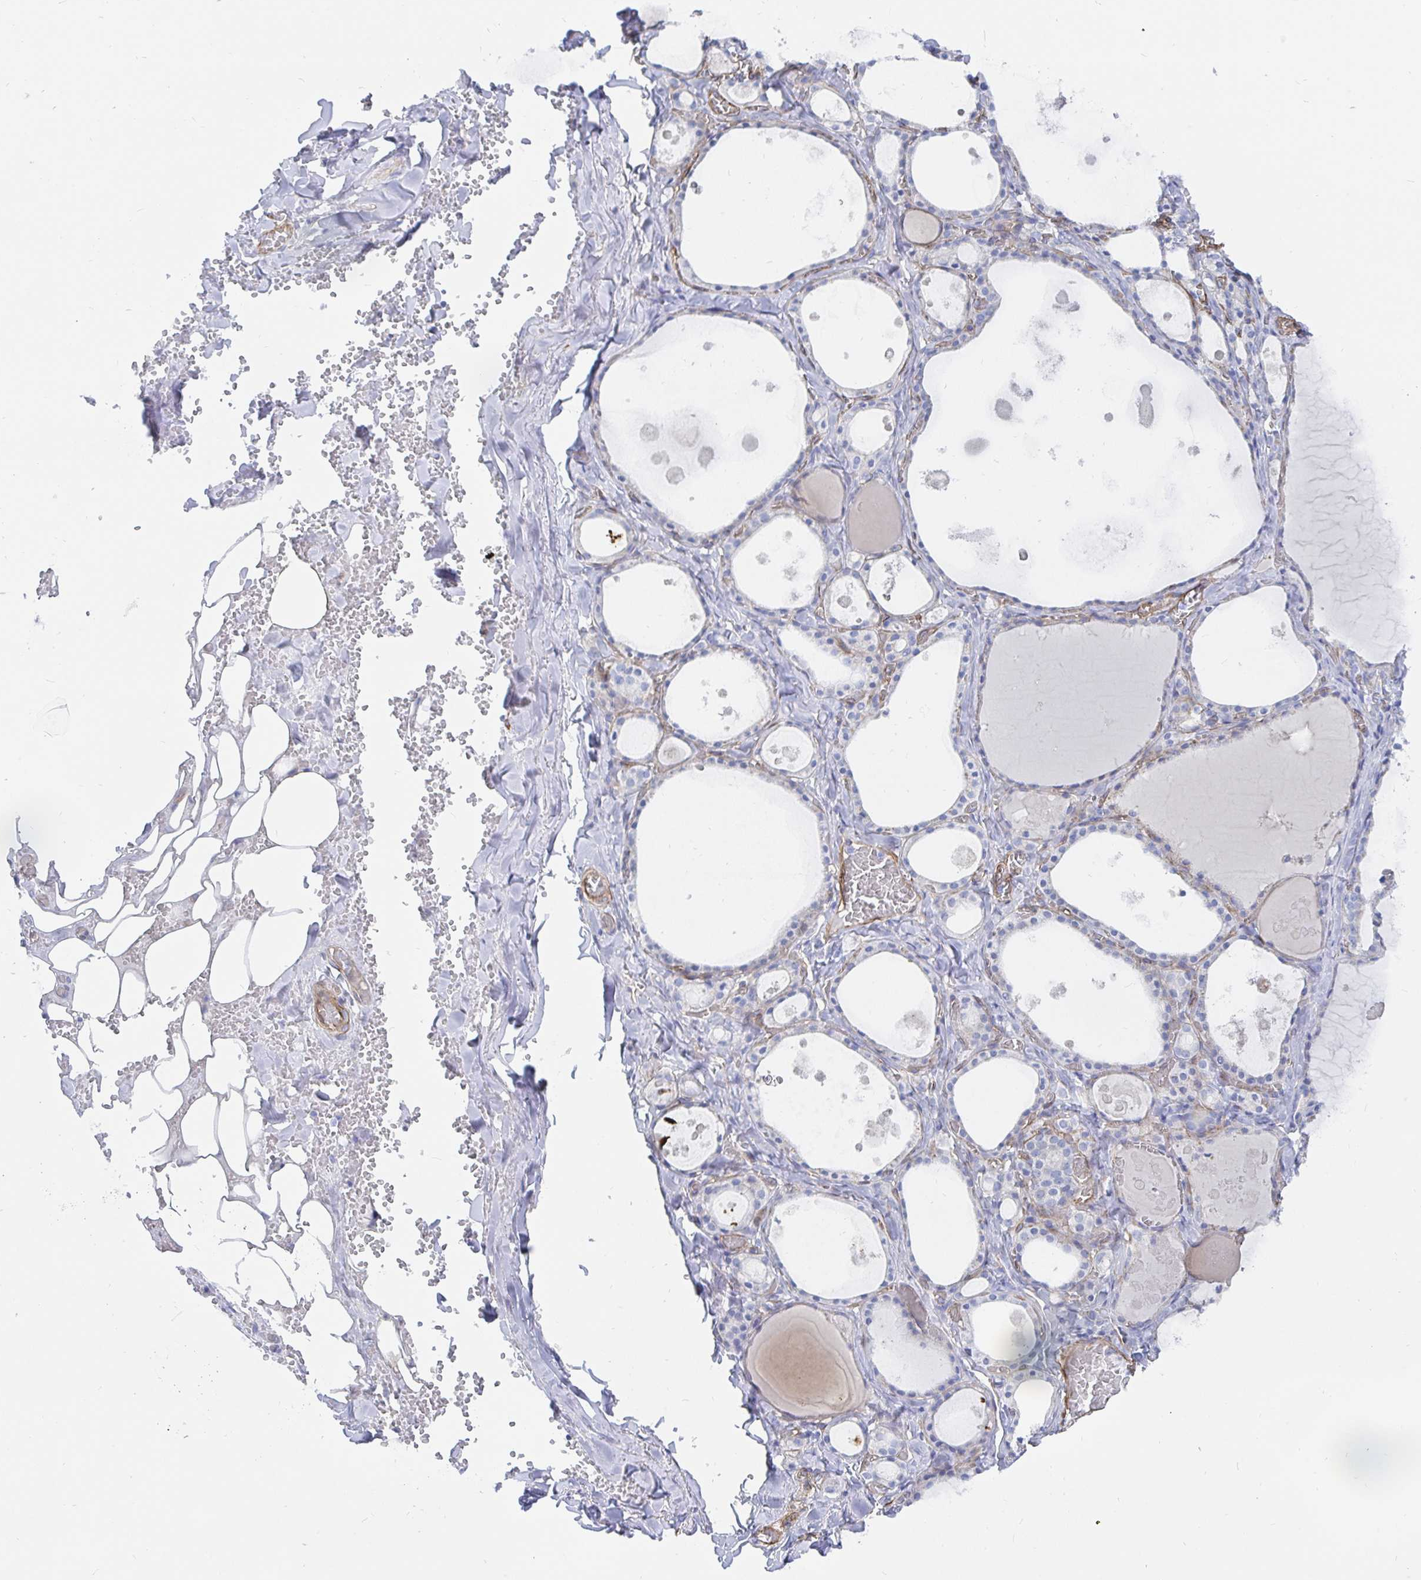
{"staining": {"intensity": "negative", "quantity": "none", "location": "none"}, "tissue": "thyroid gland", "cell_type": "Glandular cells", "image_type": "normal", "snomed": [{"axis": "morphology", "description": "Normal tissue, NOS"}, {"axis": "topography", "description": "Thyroid gland"}], "caption": "This is a histopathology image of IHC staining of normal thyroid gland, which shows no staining in glandular cells.", "gene": "COX16", "patient": {"sex": "male", "age": 56}}